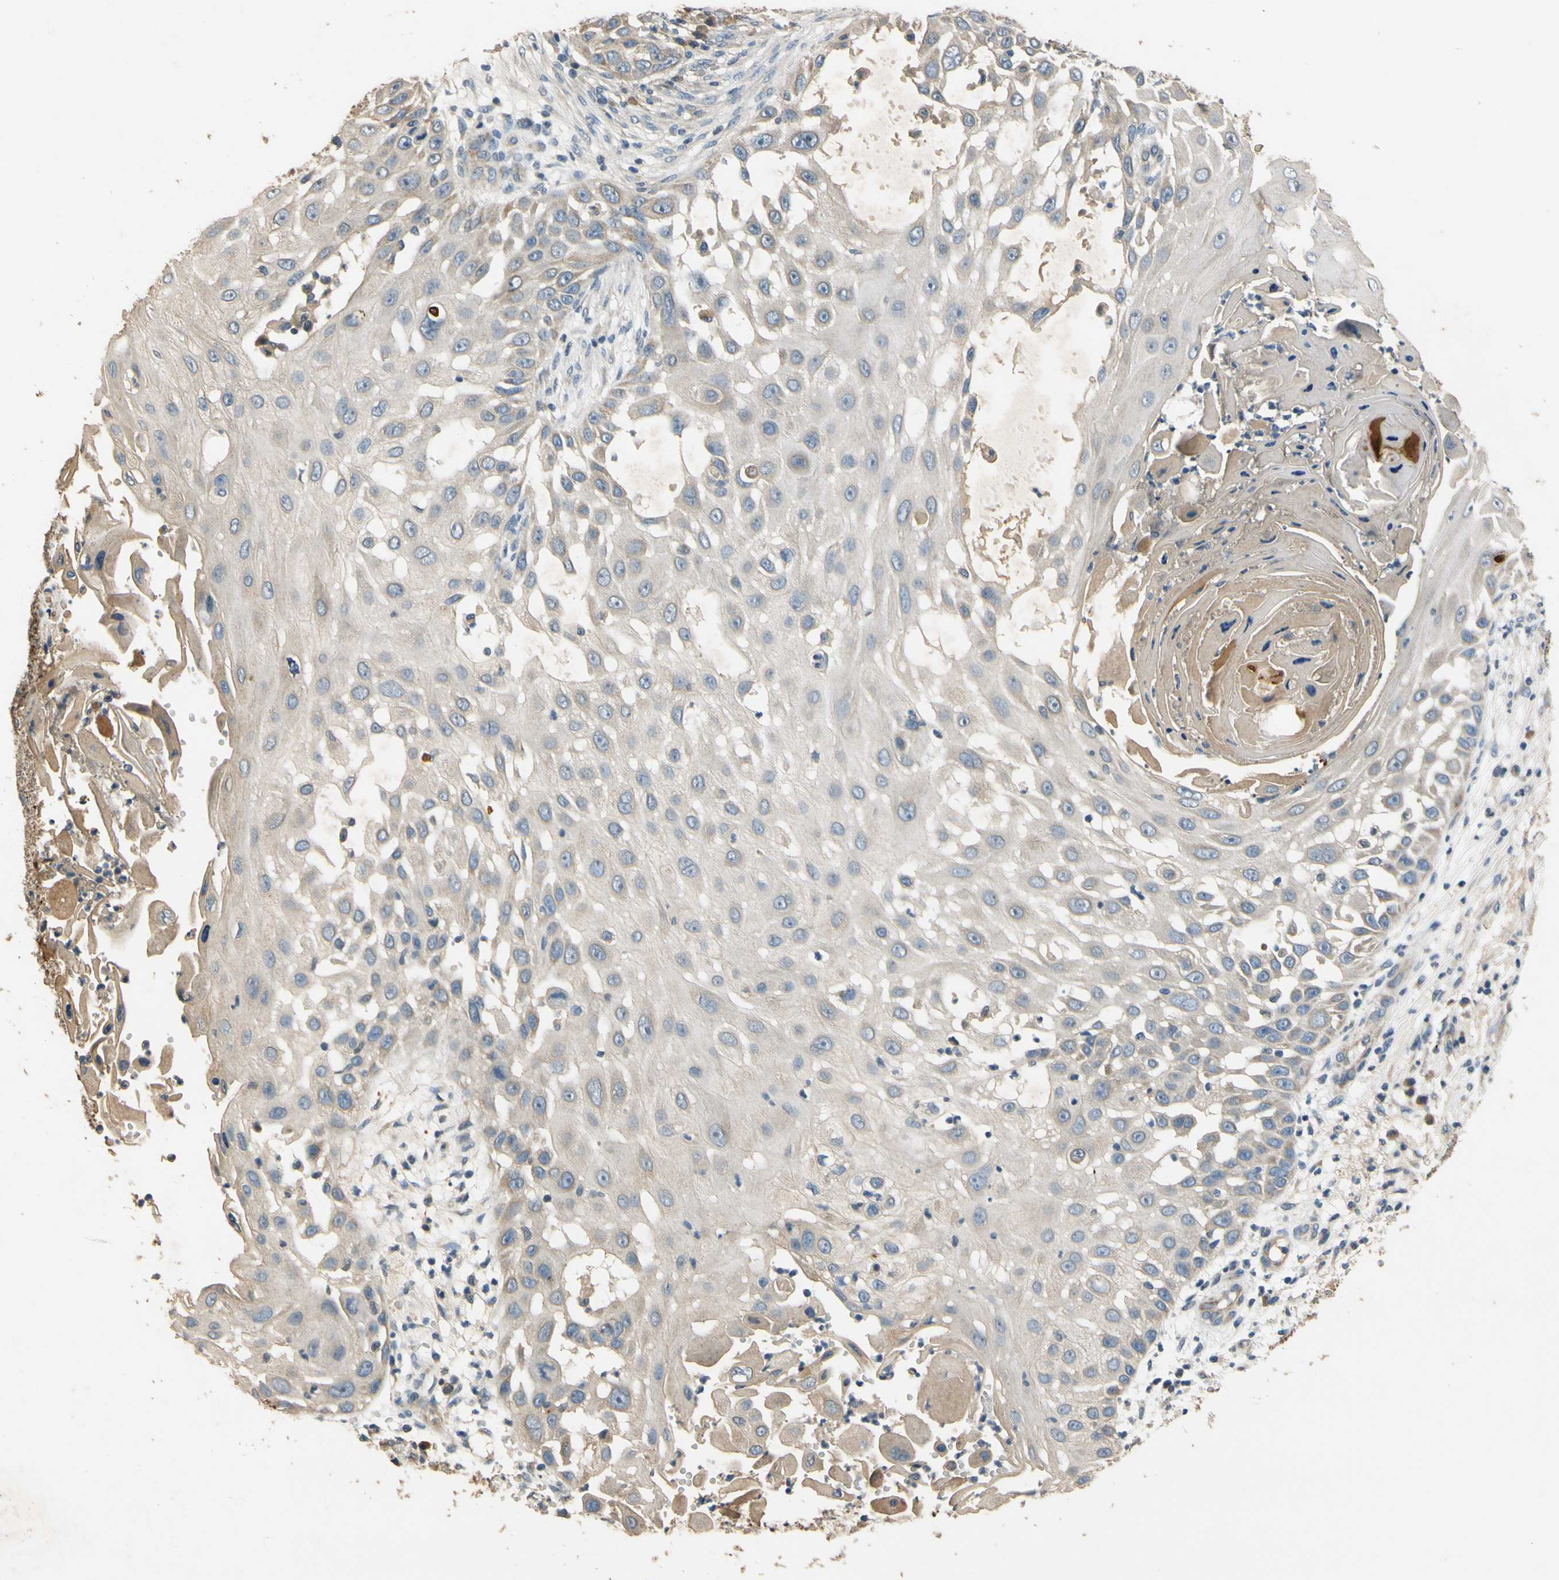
{"staining": {"intensity": "weak", "quantity": "<25%", "location": "cytoplasmic/membranous"}, "tissue": "skin cancer", "cell_type": "Tumor cells", "image_type": "cancer", "snomed": [{"axis": "morphology", "description": "Squamous cell carcinoma, NOS"}, {"axis": "topography", "description": "Skin"}], "caption": "This is an immunohistochemistry (IHC) image of human skin squamous cell carcinoma. There is no positivity in tumor cells.", "gene": "ALKBH3", "patient": {"sex": "female", "age": 44}}